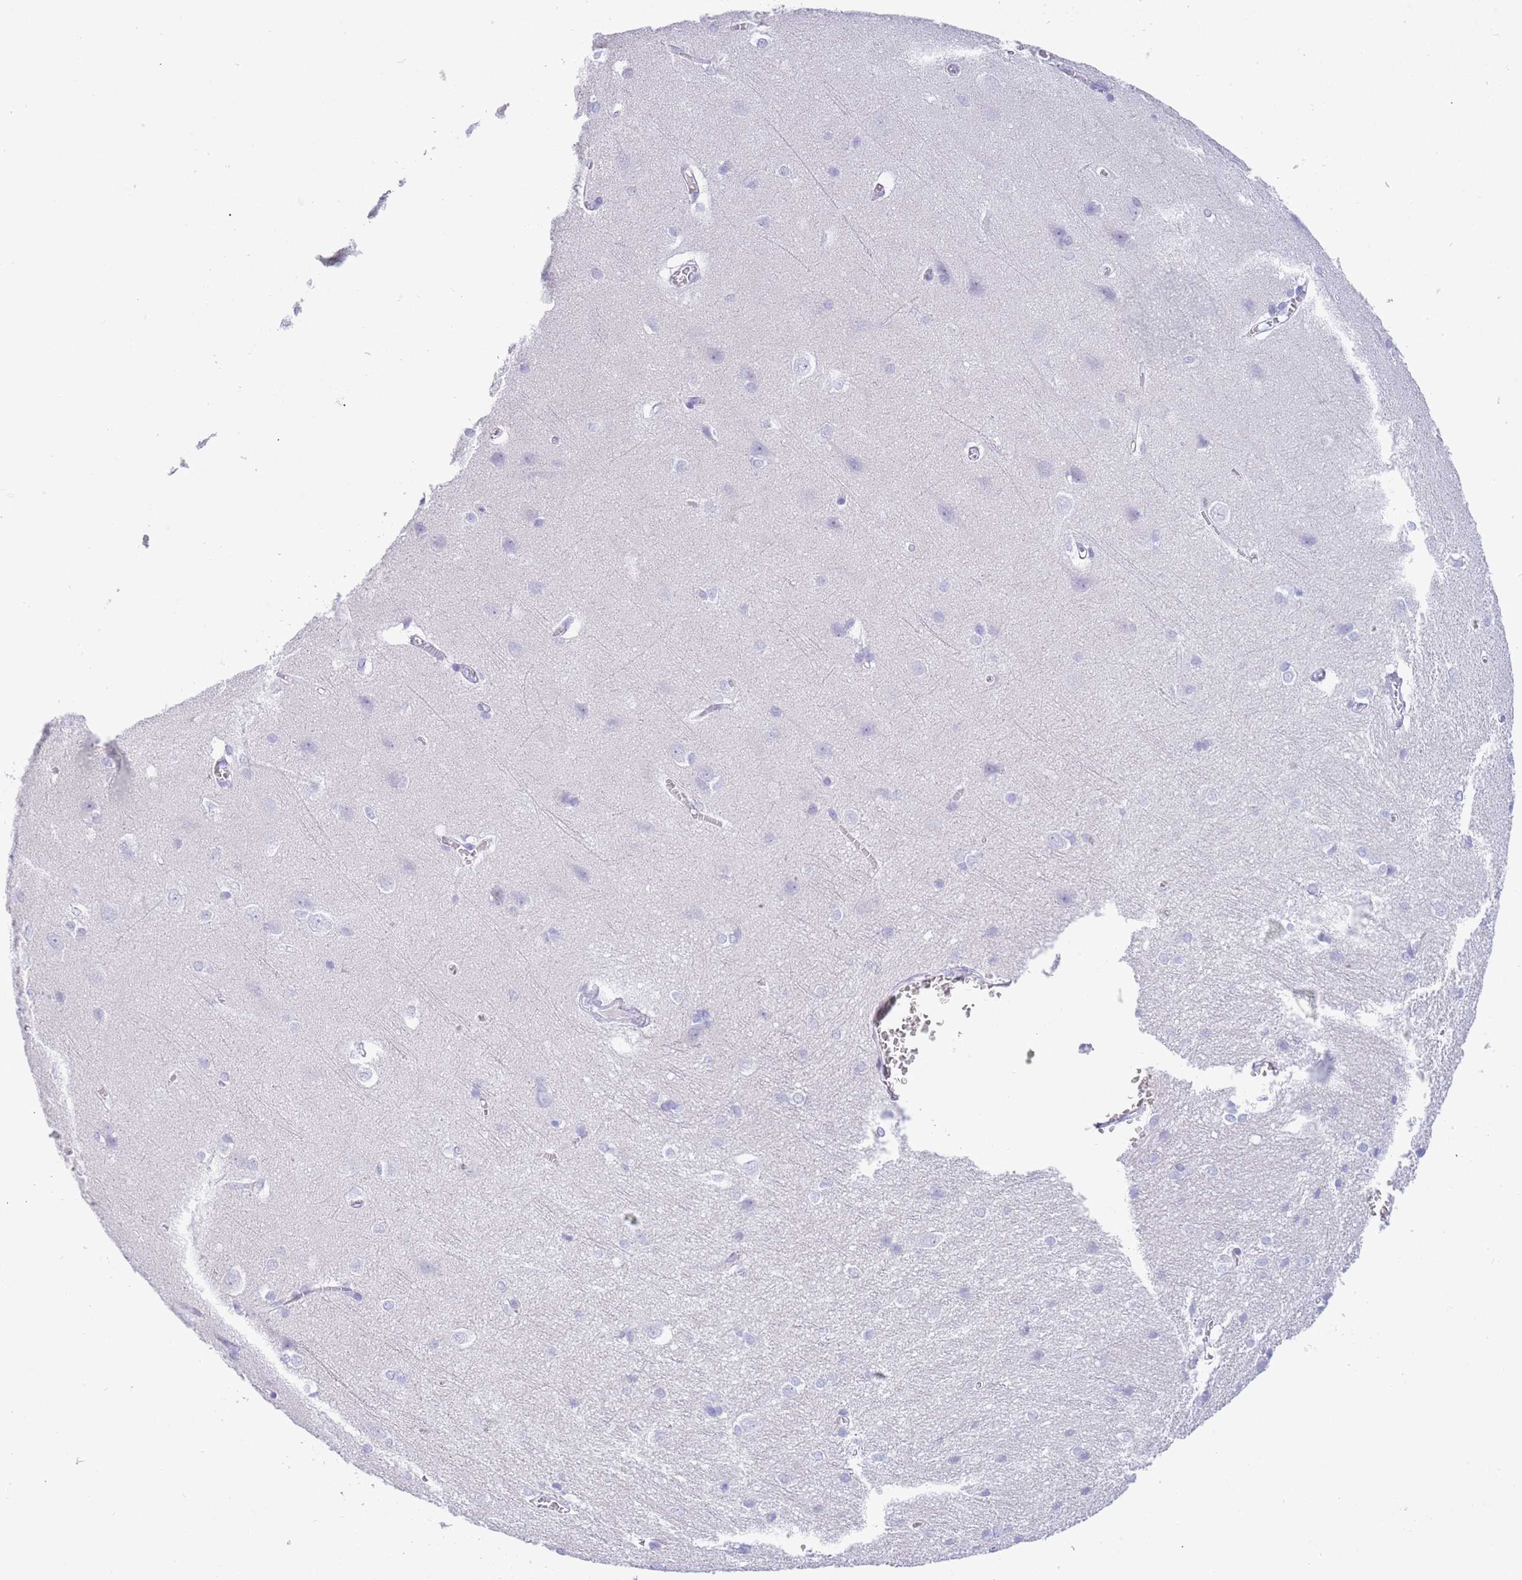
{"staining": {"intensity": "negative", "quantity": "none", "location": "none"}, "tissue": "cerebral cortex", "cell_type": "Endothelial cells", "image_type": "normal", "snomed": [{"axis": "morphology", "description": "Normal tissue, NOS"}, {"axis": "topography", "description": "Cerebral cortex"}], "caption": "Endothelial cells show no significant positivity in normal cerebral cortex. (Immunohistochemistry (ihc), brightfield microscopy, high magnification).", "gene": "ACR", "patient": {"sex": "male", "age": 37}}